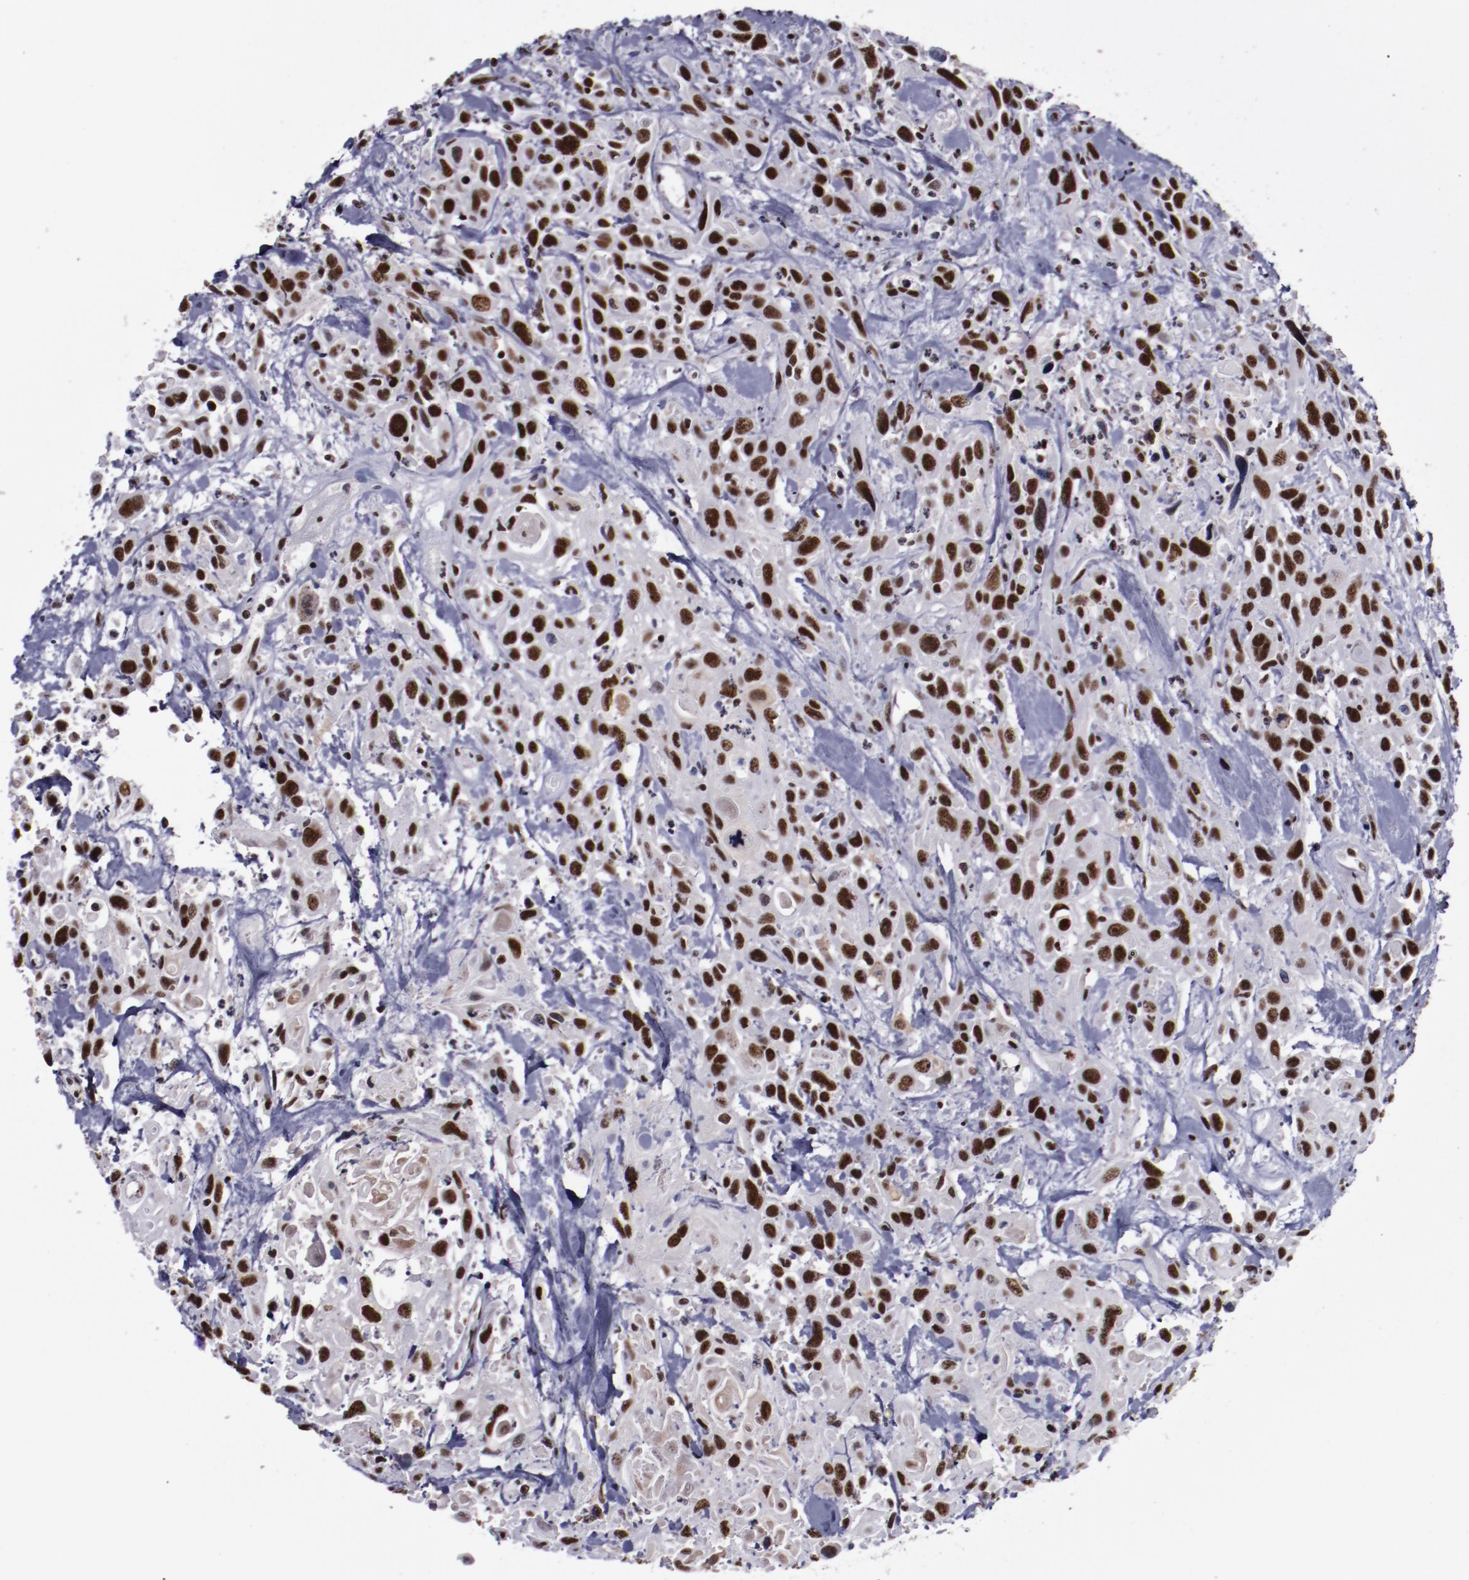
{"staining": {"intensity": "strong", "quantity": ">75%", "location": "nuclear"}, "tissue": "urothelial cancer", "cell_type": "Tumor cells", "image_type": "cancer", "snomed": [{"axis": "morphology", "description": "Urothelial carcinoma, High grade"}, {"axis": "topography", "description": "Urinary bladder"}], "caption": "Immunohistochemical staining of urothelial cancer demonstrates high levels of strong nuclear protein staining in approximately >75% of tumor cells. The protein is shown in brown color, while the nuclei are stained blue.", "gene": "ERH", "patient": {"sex": "female", "age": 84}}